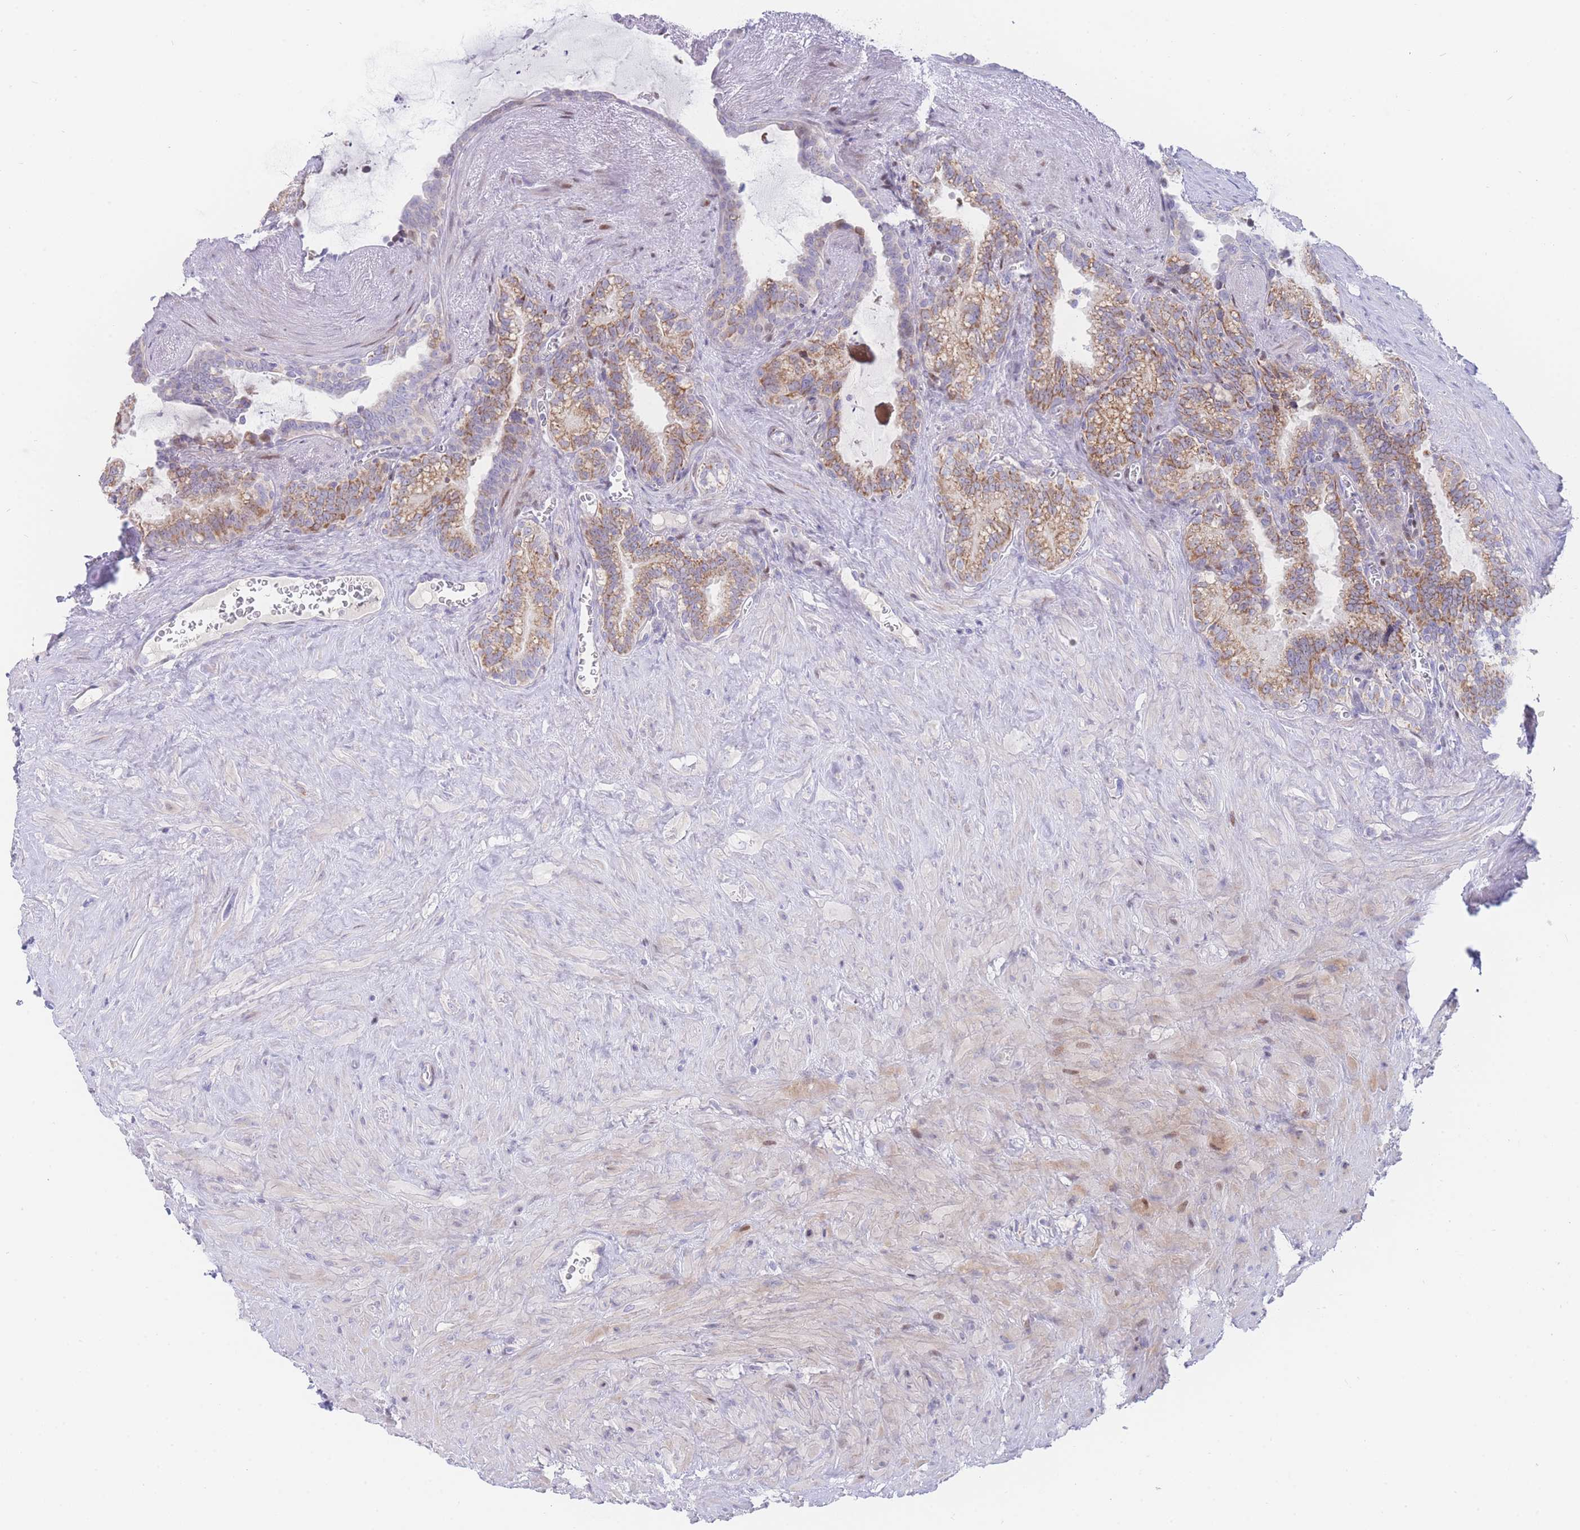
{"staining": {"intensity": "moderate", "quantity": ">75%", "location": "cytoplasmic/membranous"}, "tissue": "seminal vesicle", "cell_type": "Glandular cells", "image_type": "normal", "snomed": [{"axis": "morphology", "description": "Normal tissue, NOS"}, {"axis": "topography", "description": "Prostate"}, {"axis": "topography", "description": "Seminal veicle"}], "caption": "A brown stain highlights moderate cytoplasmic/membranous positivity of a protein in glandular cells of benign human seminal vesicle.", "gene": "GPAM", "patient": {"sex": "male", "age": 58}}